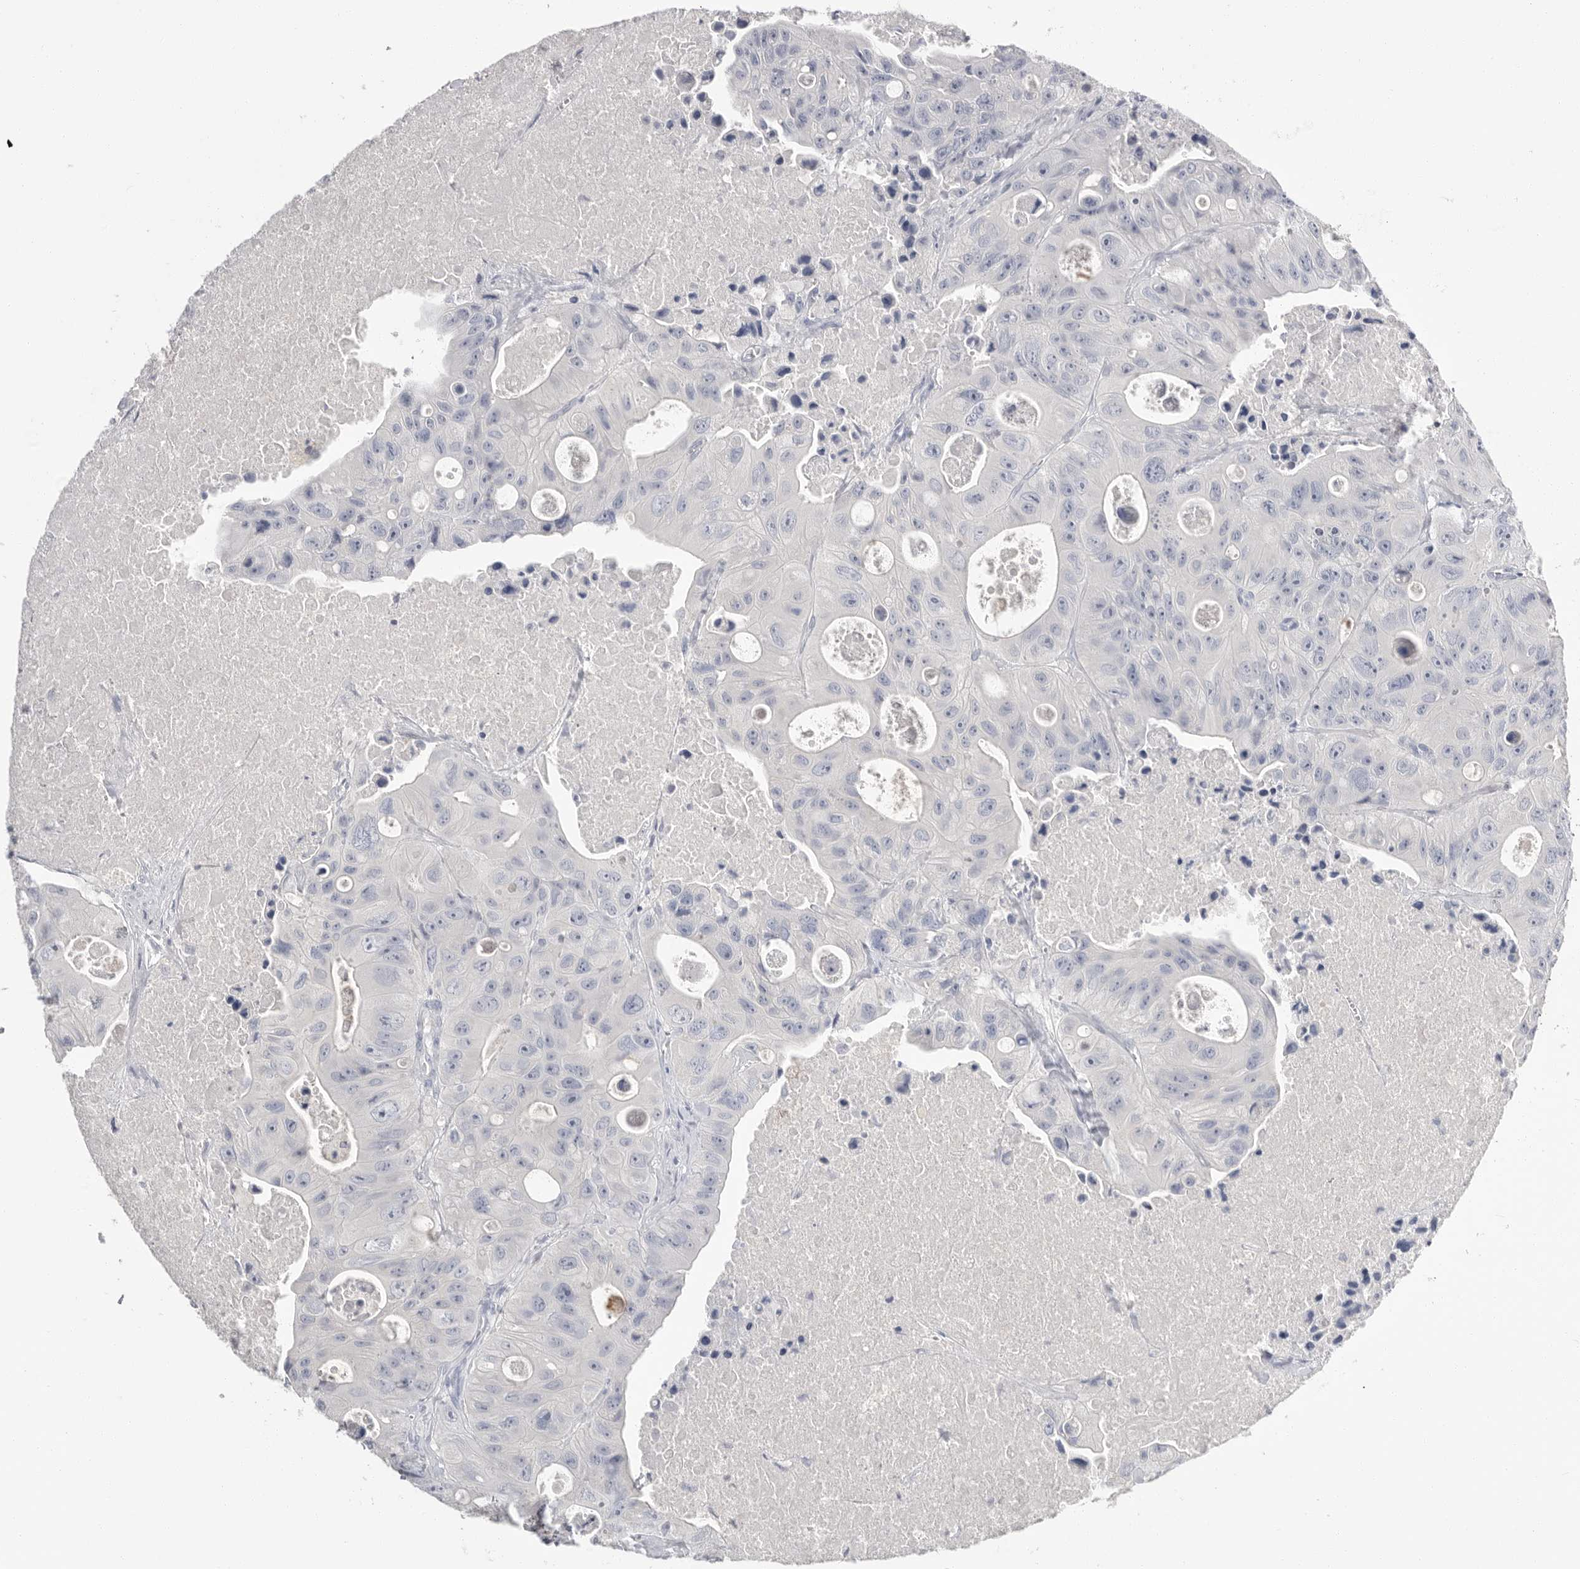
{"staining": {"intensity": "negative", "quantity": "none", "location": "none"}, "tissue": "colorectal cancer", "cell_type": "Tumor cells", "image_type": "cancer", "snomed": [{"axis": "morphology", "description": "Adenocarcinoma, NOS"}, {"axis": "topography", "description": "Colon"}], "caption": "Adenocarcinoma (colorectal) stained for a protein using immunohistochemistry displays no expression tumor cells.", "gene": "APOA2", "patient": {"sex": "female", "age": 46}}